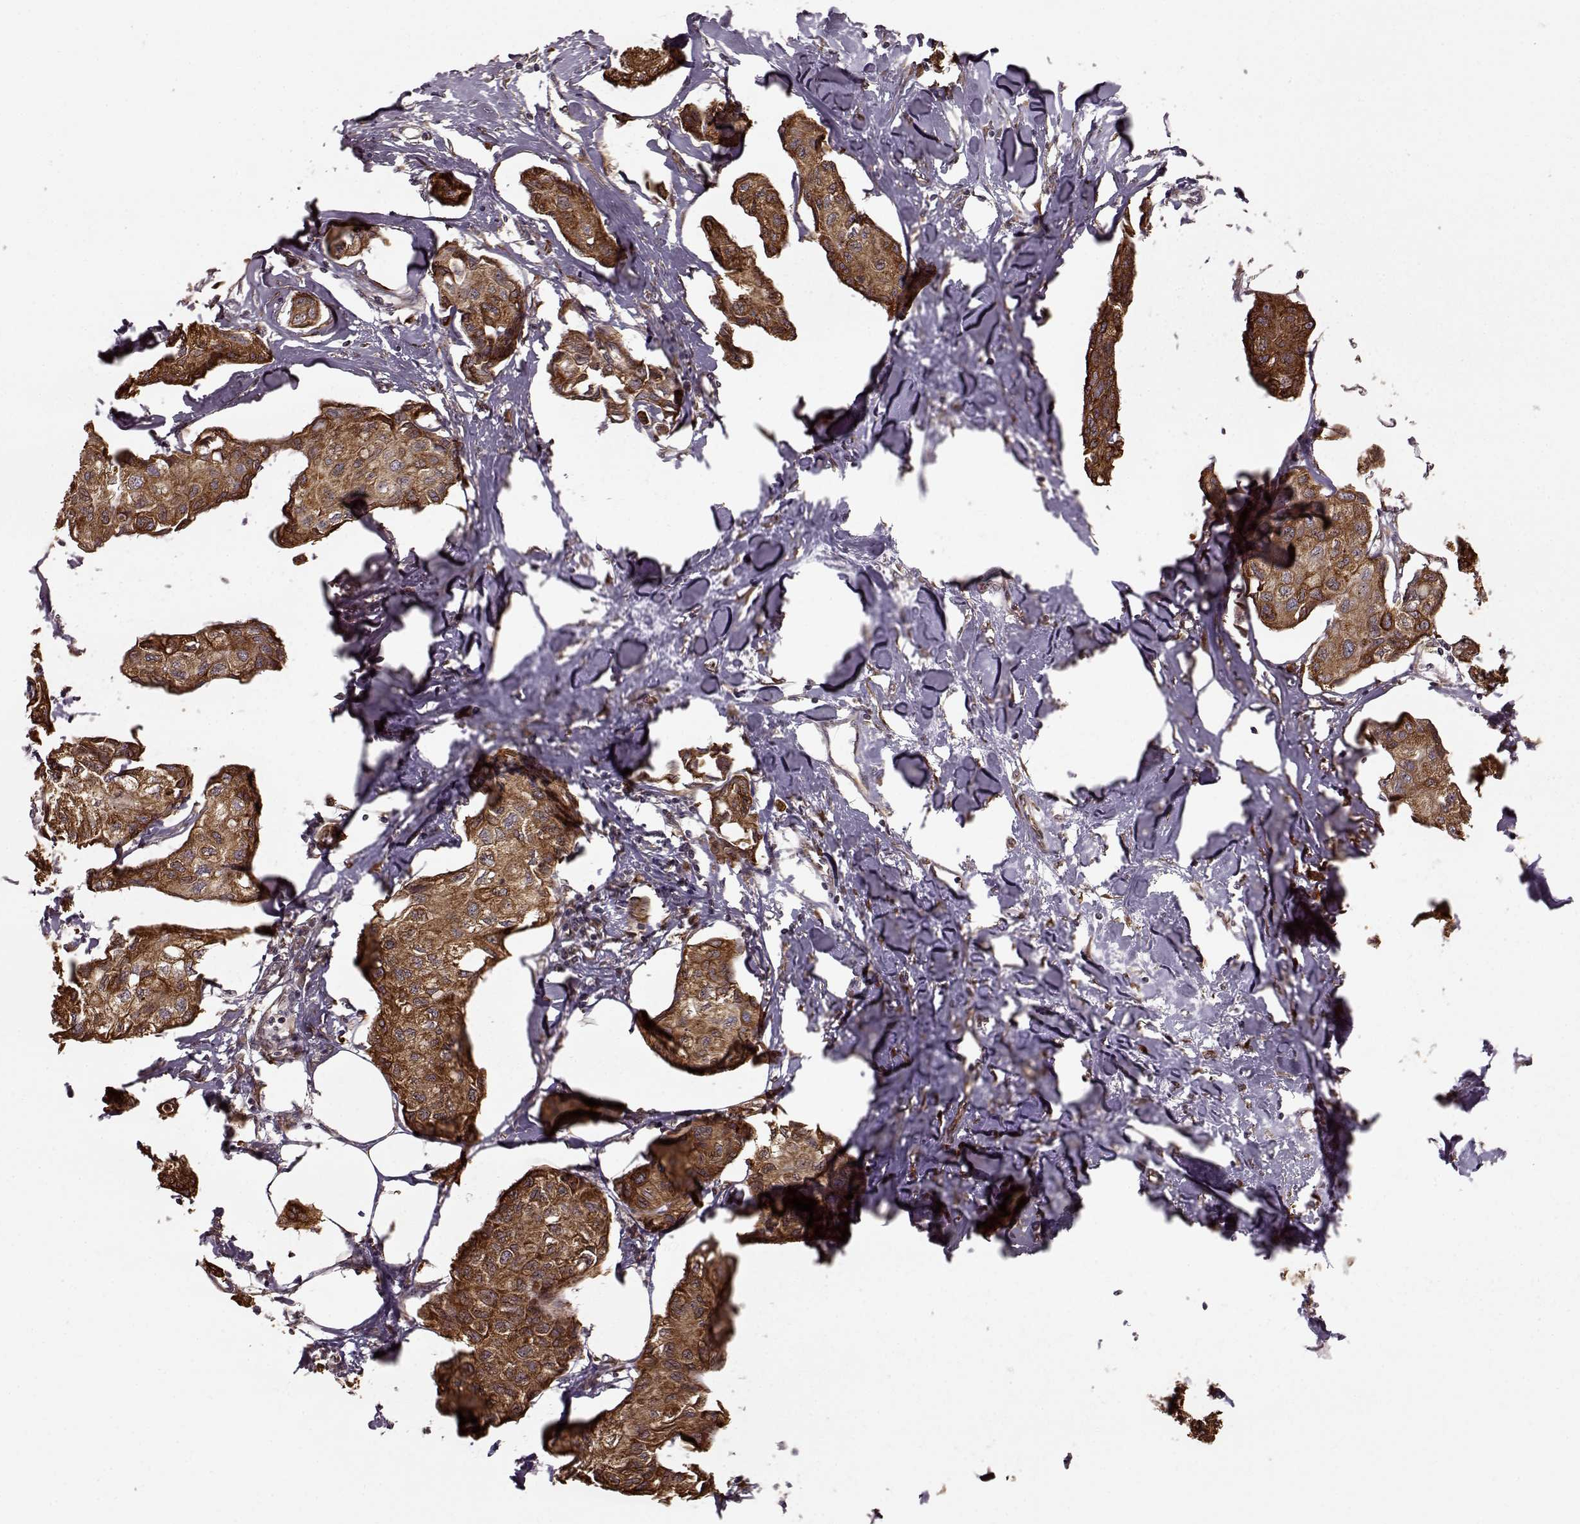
{"staining": {"intensity": "strong", "quantity": ">75%", "location": "cytoplasmic/membranous"}, "tissue": "breast cancer", "cell_type": "Tumor cells", "image_type": "cancer", "snomed": [{"axis": "morphology", "description": "Duct carcinoma"}, {"axis": "topography", "description": "Breast"}], "caption": "Human breast cancer stained for a protein (brown) exhibits strong cytoplasmic/membranous positive positivity in approximately >75% of tumor cells.", "gene": "YIPF5", "patient": {"sex": "female", "age": 80}}